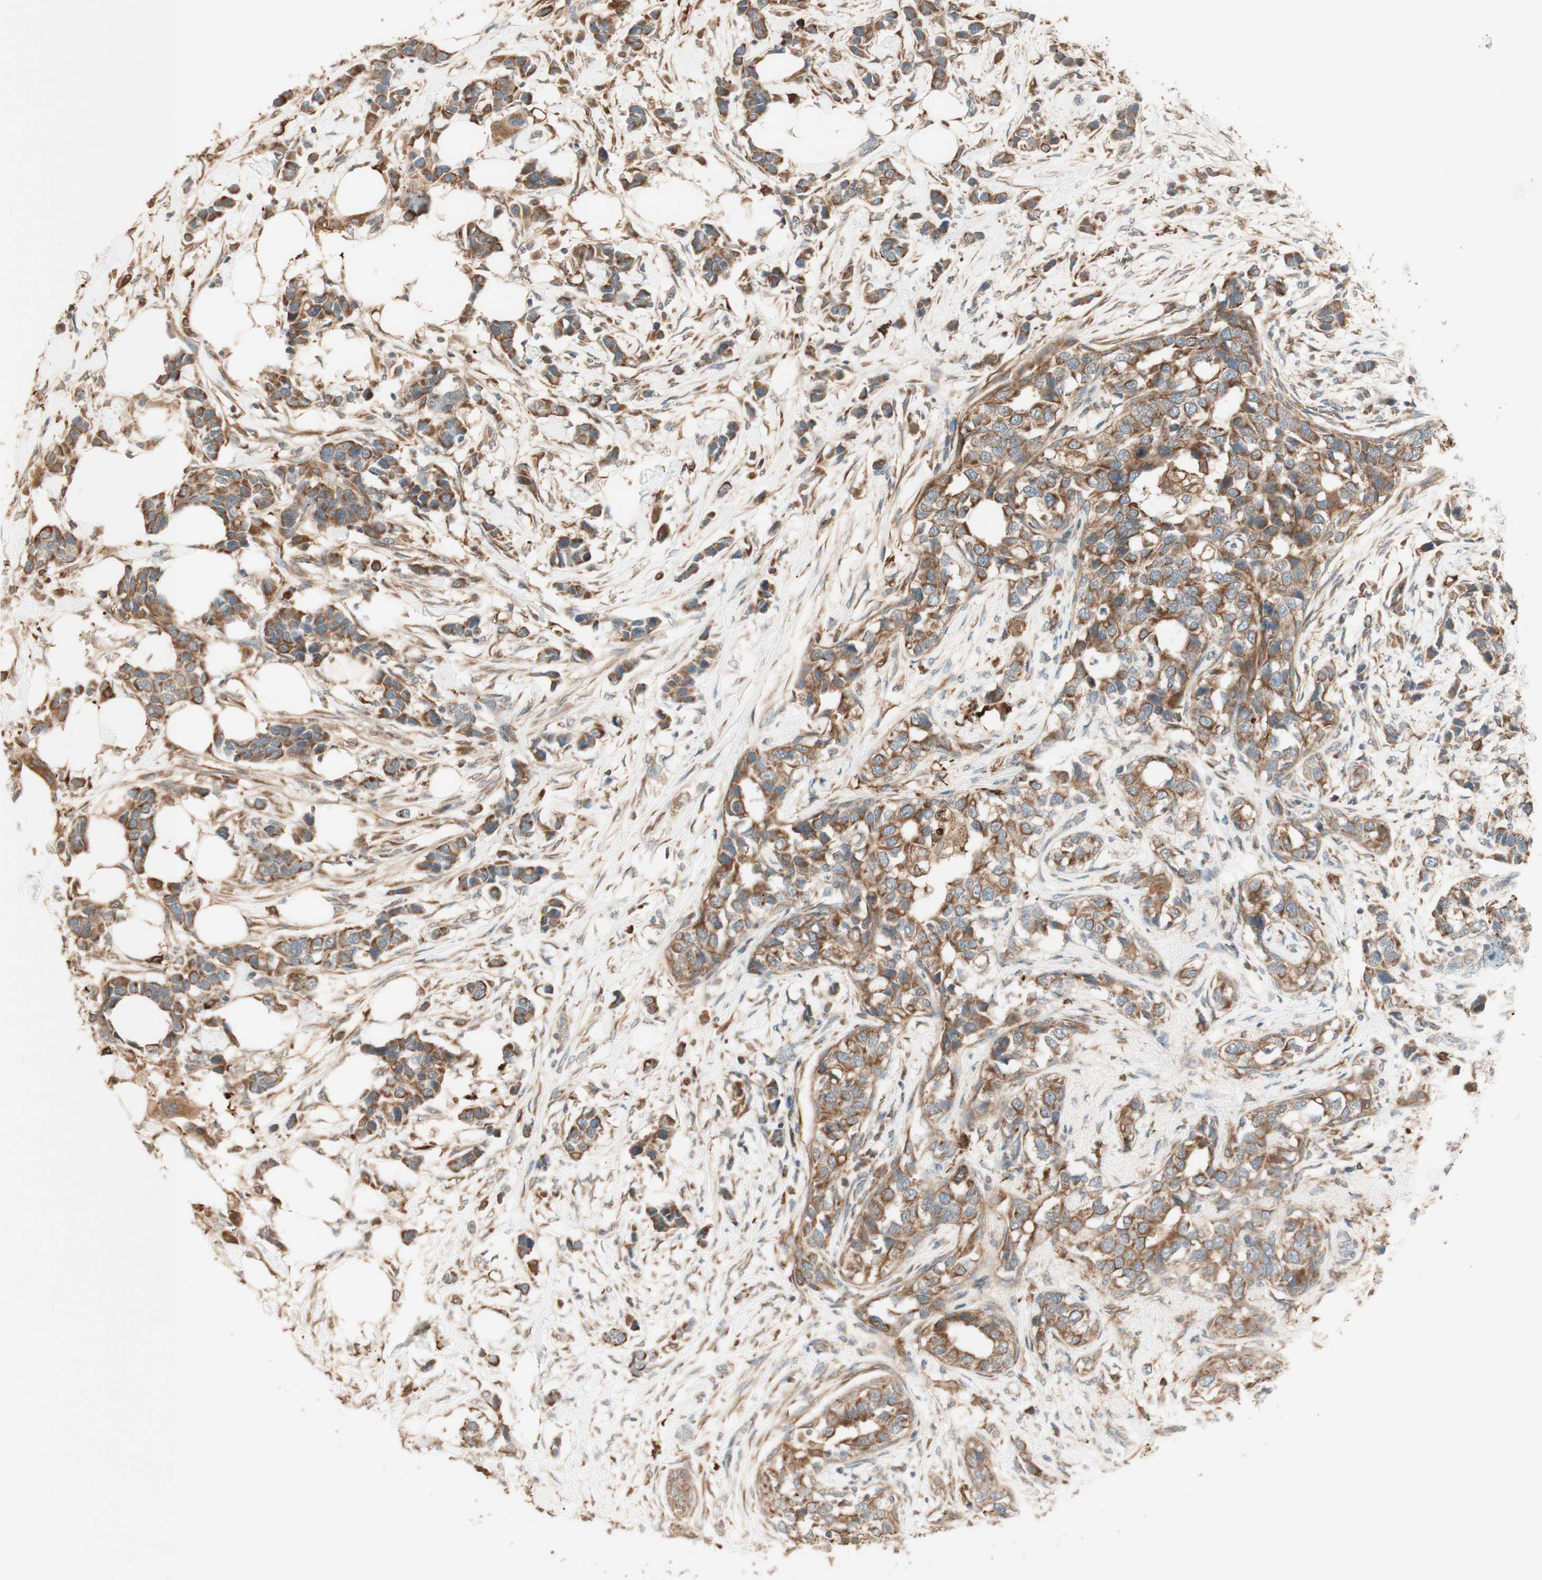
{"staining": {"intensity": "moderate", "quantity": ">75%", "location": "cytoplasmic/membranous"}, "tissue": "breast cancer", "cell_type": "Tumor cells", "image_type": "cancer", "snomed": [{"axis": "morphology", "description": "Normal tissue, NOS"}, {"axis": "morphology", "description": "Duct carcinoma"}, {"axis": "topography", "description": "Breast"}], "caption": "A photomicrograph showing moderate cytoplasmic/membranous positivity in about >75% of tumor cells in breast cancer (intraductal carcinoma), as visualized by brown immunohistochemical staining.", "gene": "CLCN2", "patient": {"sex": "female", "age": 50}}